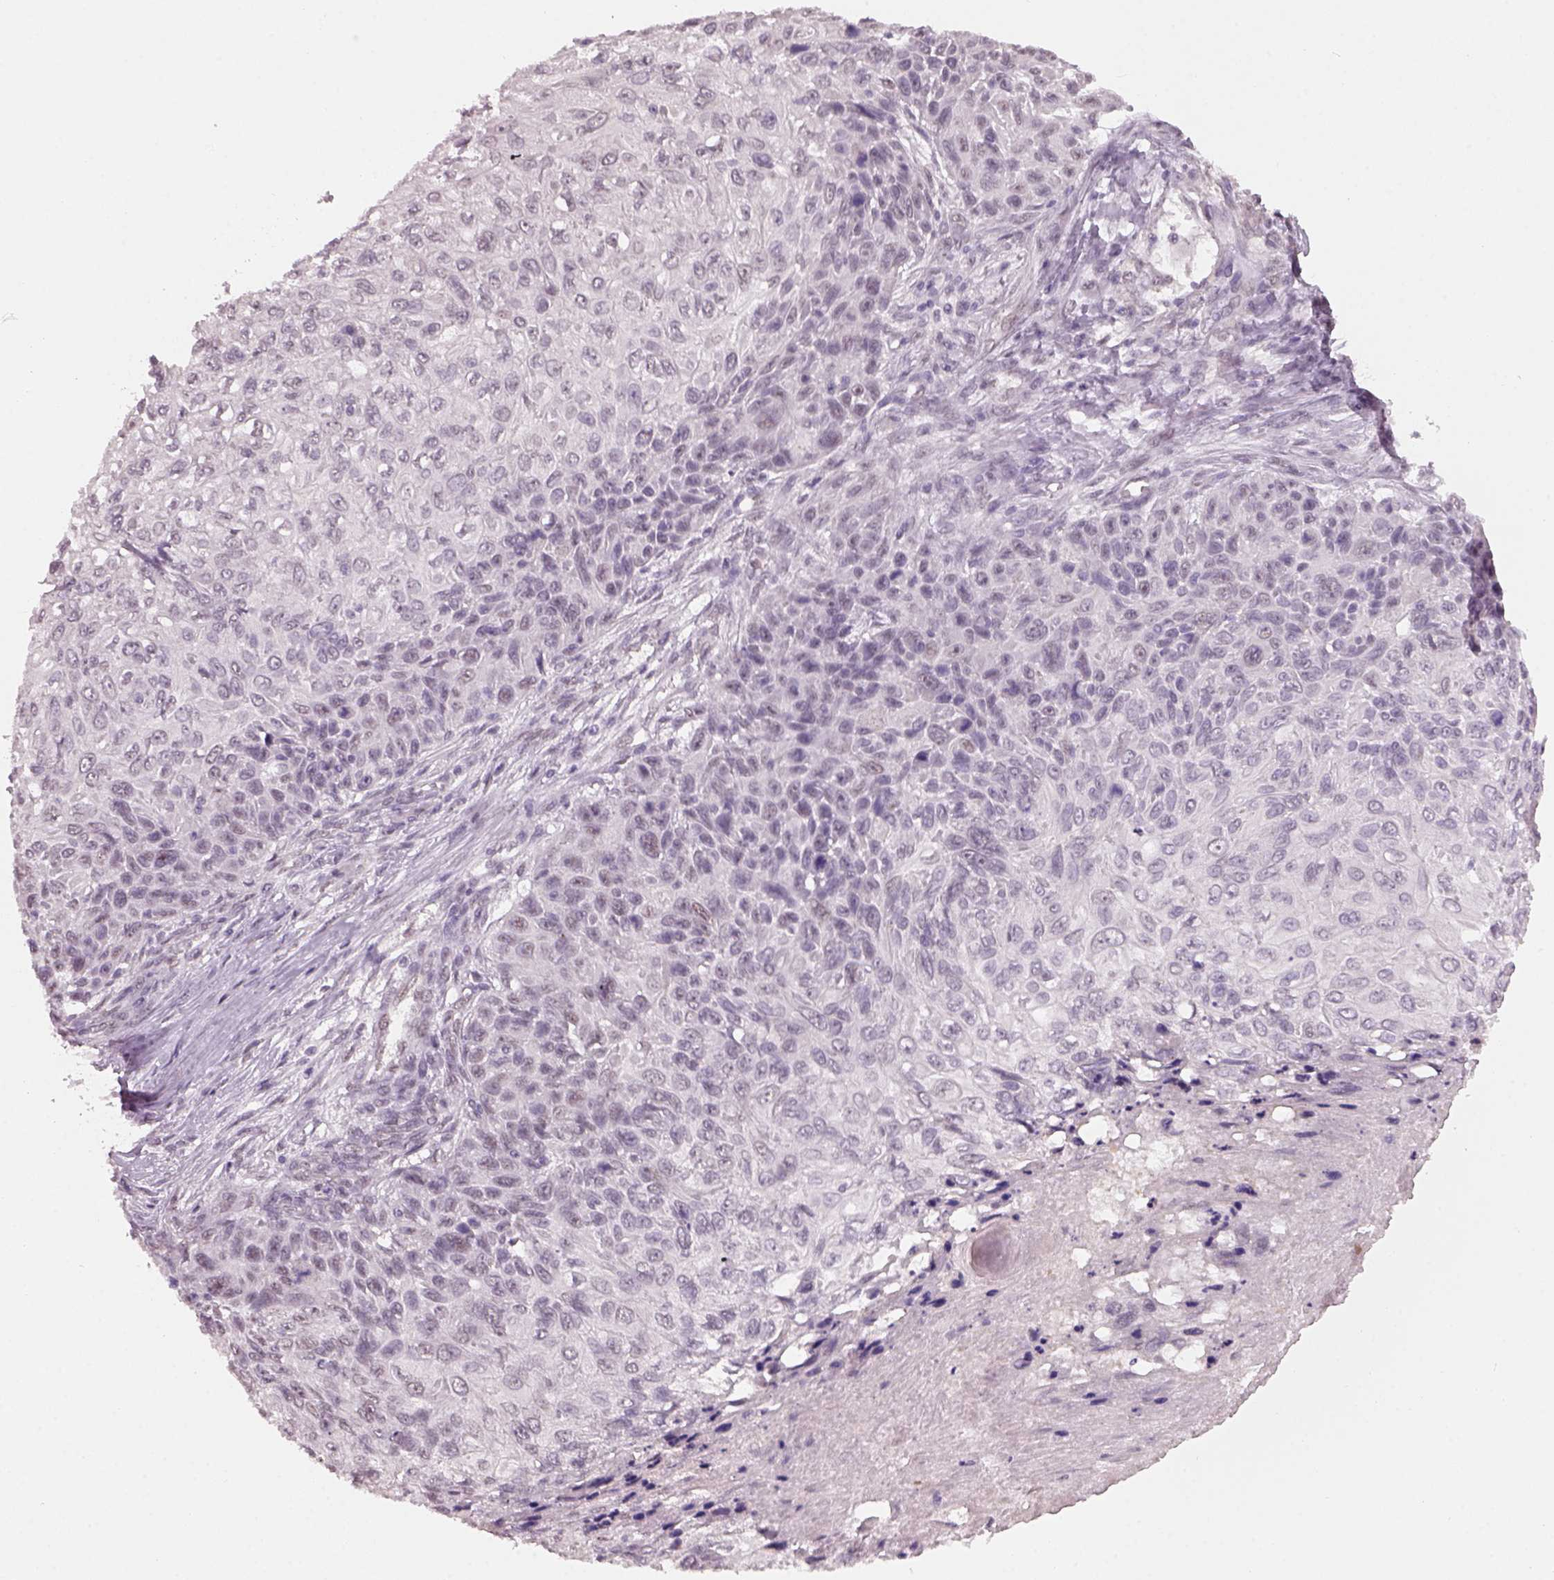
{"staining": {"intensity": "negative", "quantity": "none", "location": "none"}, "tissue": "skin cancer", "cell_type": "Tumor cells", "image_type": "cancer", "snomed": [{"axis": "morphology", "description": "Squamous cell carcinoma, NOS"}, {"axis": "topography", "description": "Skin"}], "caption": "There is no significant positivity in tumor cells of skin cancer (squamous cell carcinoma).", "gene": "NAT8", "patient": {"sex": "male", "age": 92}}